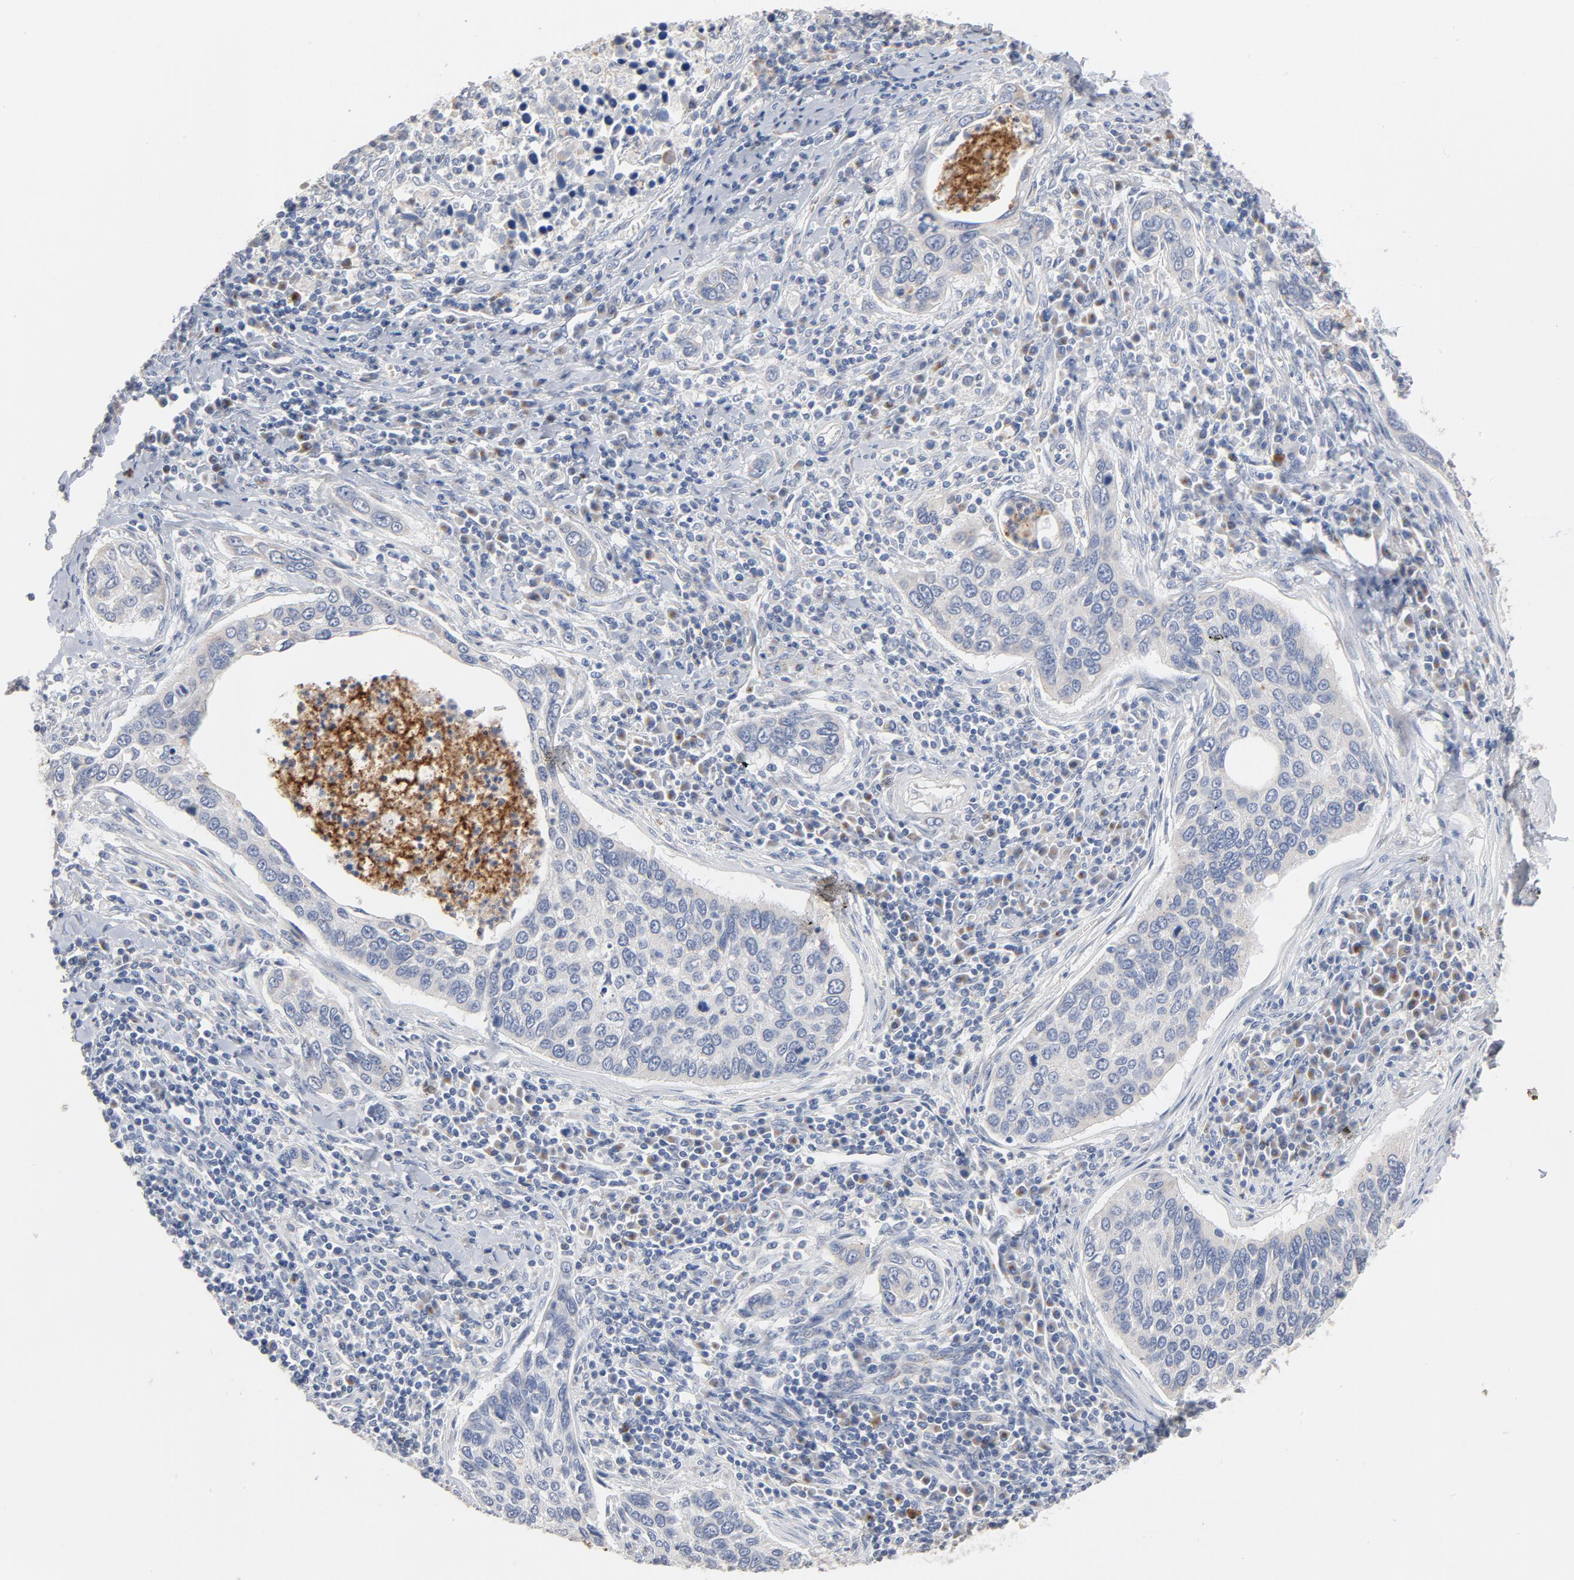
{"staining": {"intensity": "negative", "quantity": "none", "location": "none"}, "tissue": "cervical cancer", "cell_type": "Tumor cells", "image_type": "cancer", "snomed": [{"axis": "morphology", "description": "Squamous cell carcinoma, NOS"}, {"axis": "topography", "description": "Cervix"}], "caption": "This is an immunohistochemistry image of human cervical squamous cell carcinoma. There is no expression in tumor cells.", "gene": "AK7", "patient": {"sex": "female", "age": 53}}